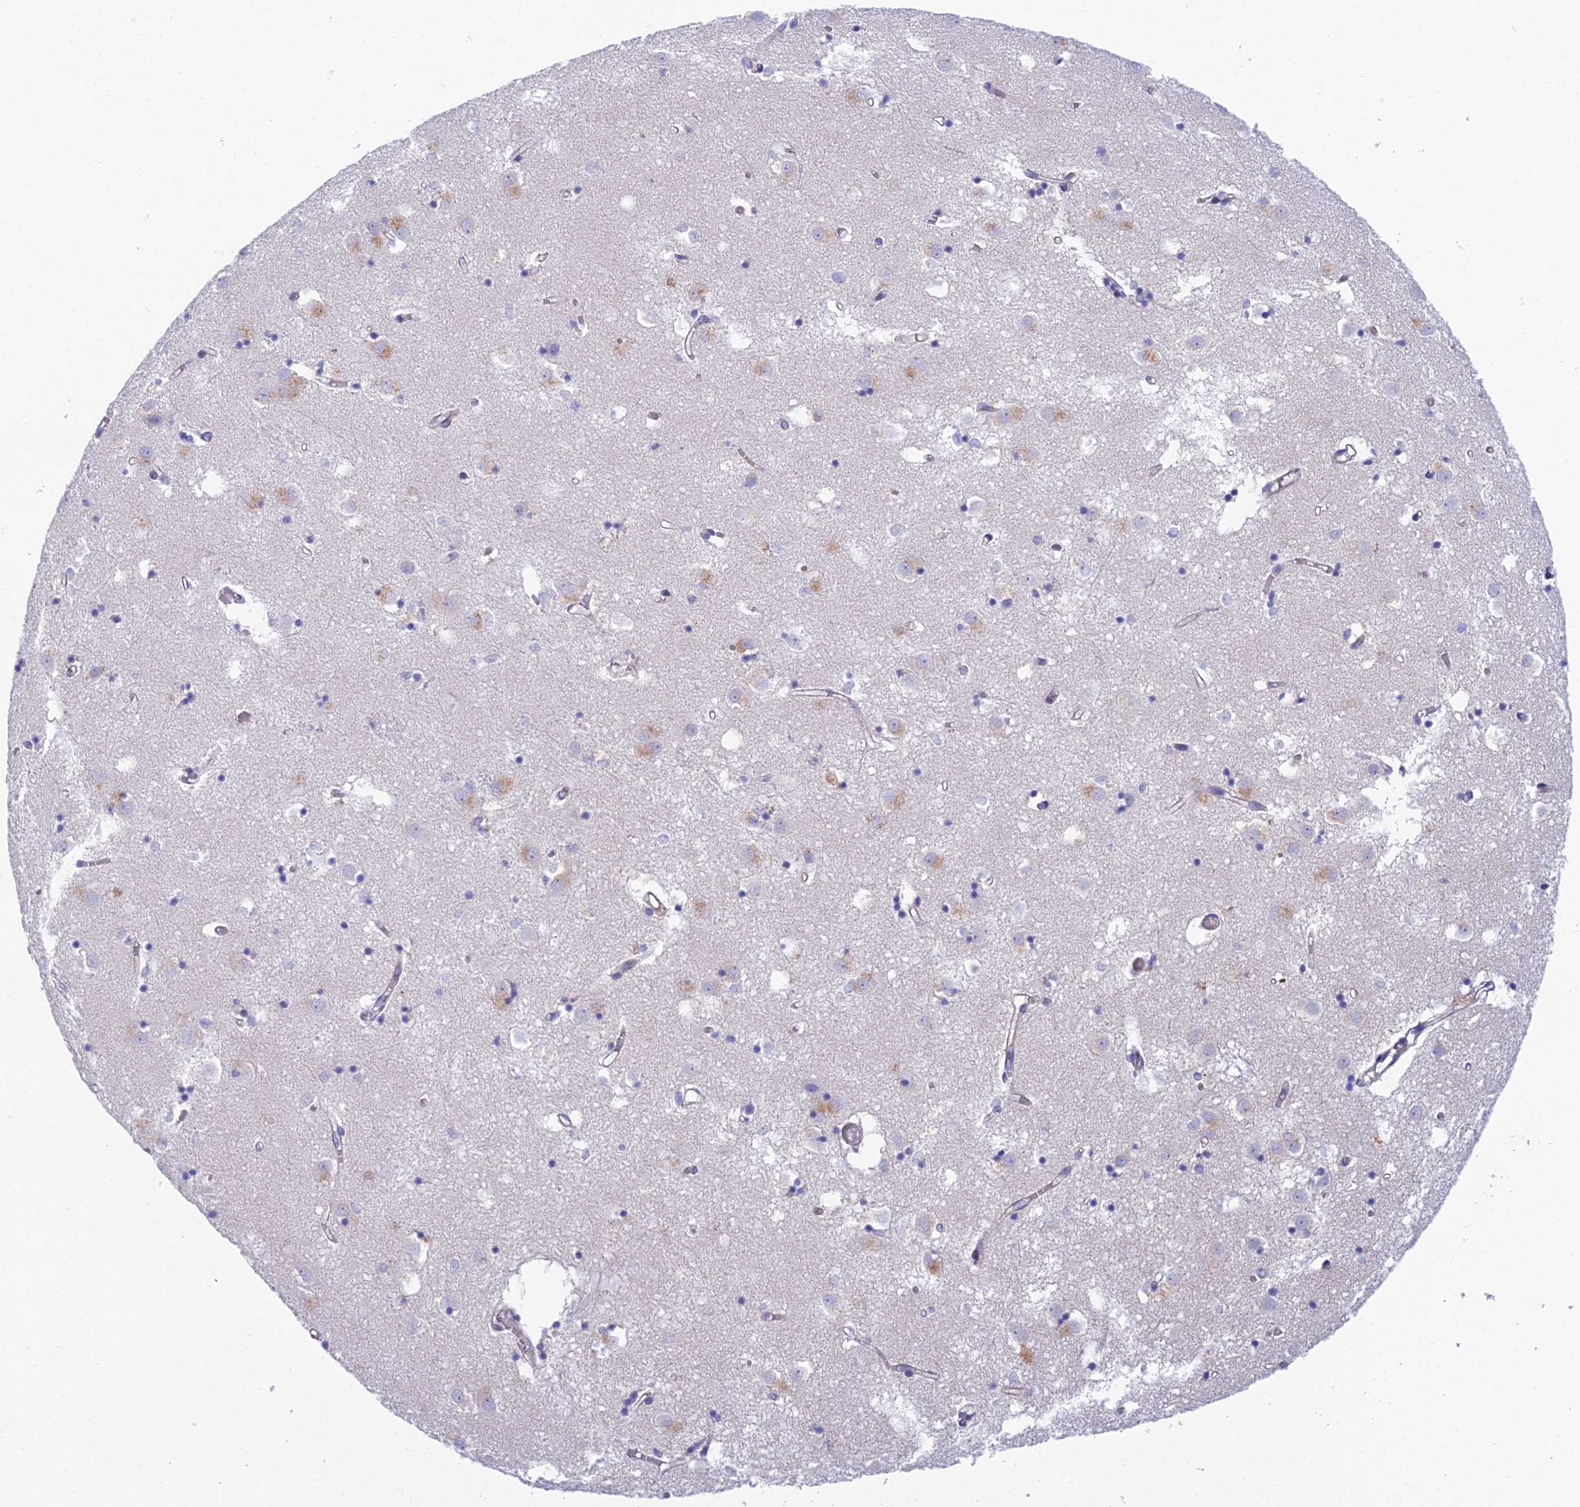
{"staining": {"intensity": "negative", "quantity": "none", "location": "none"}, "tissue": "caudate", "cell_type": "Glial cells", "image_type": "normal", "snomed": [{"axis": "morphology", "description": "Normal tissue, NOS"}, {"axis": "topography", "description": "Lateral ventricle wall"}], "caption": "Immunohistochemistry (IHC) photomicrograph of benign caudate: caudate stained with DAB displays no significant protein expression in glial cells.", "gene": "ZNF564", "patient": {"sex": "male", "age": 70}}